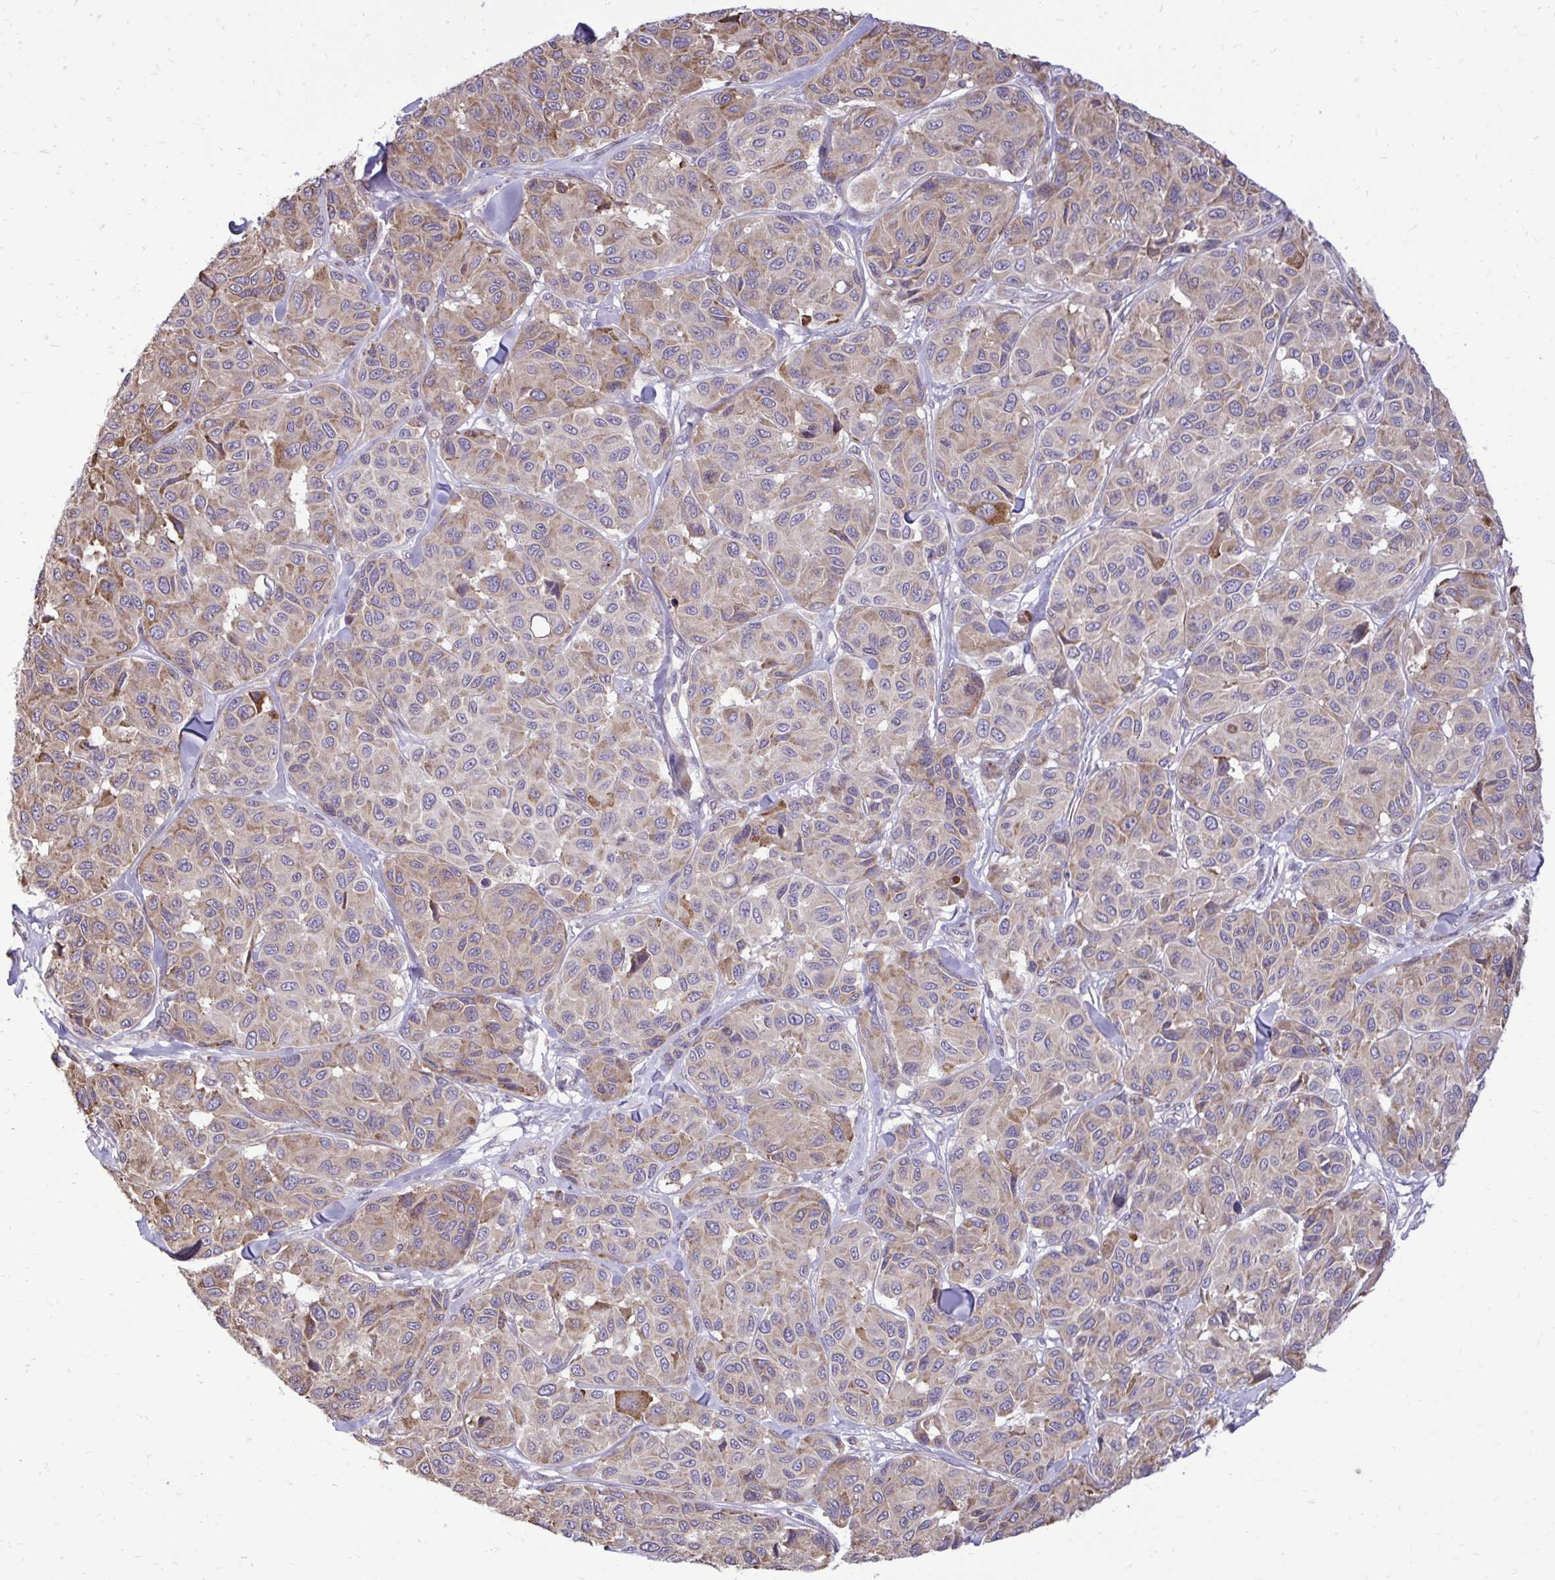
{"staining": {"intensity": "moderate", "quantity": "25%-75%", "location": "cytoplasmic/membranous"}, "tissue": "melanoma", "cell_type": "Tumor cells", "image_type": "cancer", "snomed": [{"axis": "morphology", "description": "Malignant melanoma, NOS"}, {"axis": "topography", "description": "Skin"}], "caption": "An IHC photomicrograph of neoplastic tissue is shown. Protein staining in brown highlights moderate cytoplasmic/membranous positivity in malignant melanoma within tumor cells.", "gene": "METTL9", "patient": {"sex": "female", "age": 66}}